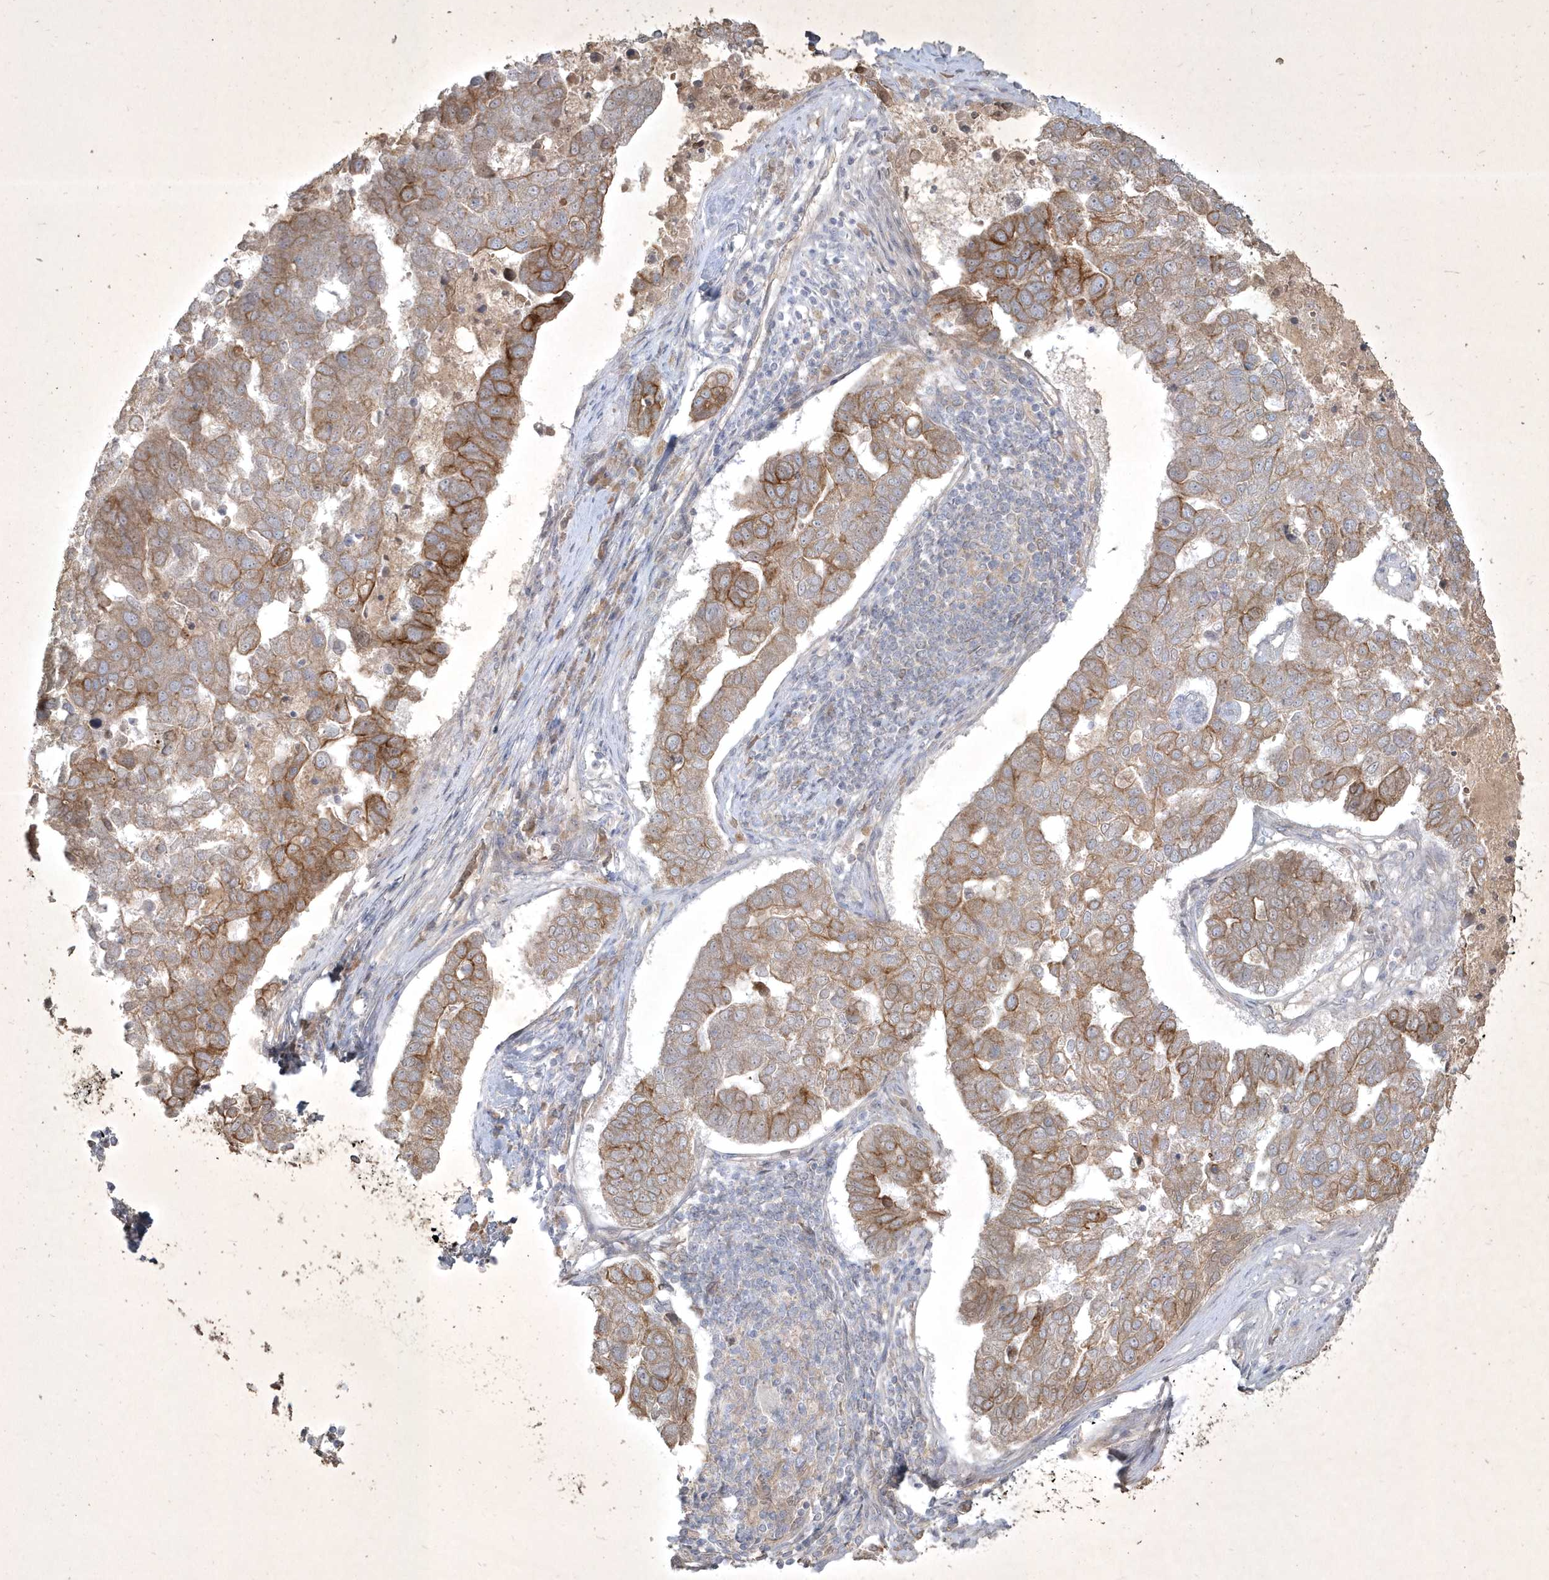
{"staining": {"intensity": "moderate", "quantity": ">75%", "location": "cytoplasmic/membranous"}, "tissue": "pancreatic cancer", "cell_type": "Tumor cells", "image_type": "cancer", "snomed": [{"axis": "morphology", "description": "Adenocarcinoma, NOS"}, {"axis": "topography", "description": "Pancreas"}], "caption": "Human pancreatic adenocarcinoma stained with a brown dye exhibits moderate cytoplasmic/membranous positive positivity in approximately >75% of tumor cells.", "gene": "BOD1", "patient": {"sex": "female", "age": 61}}